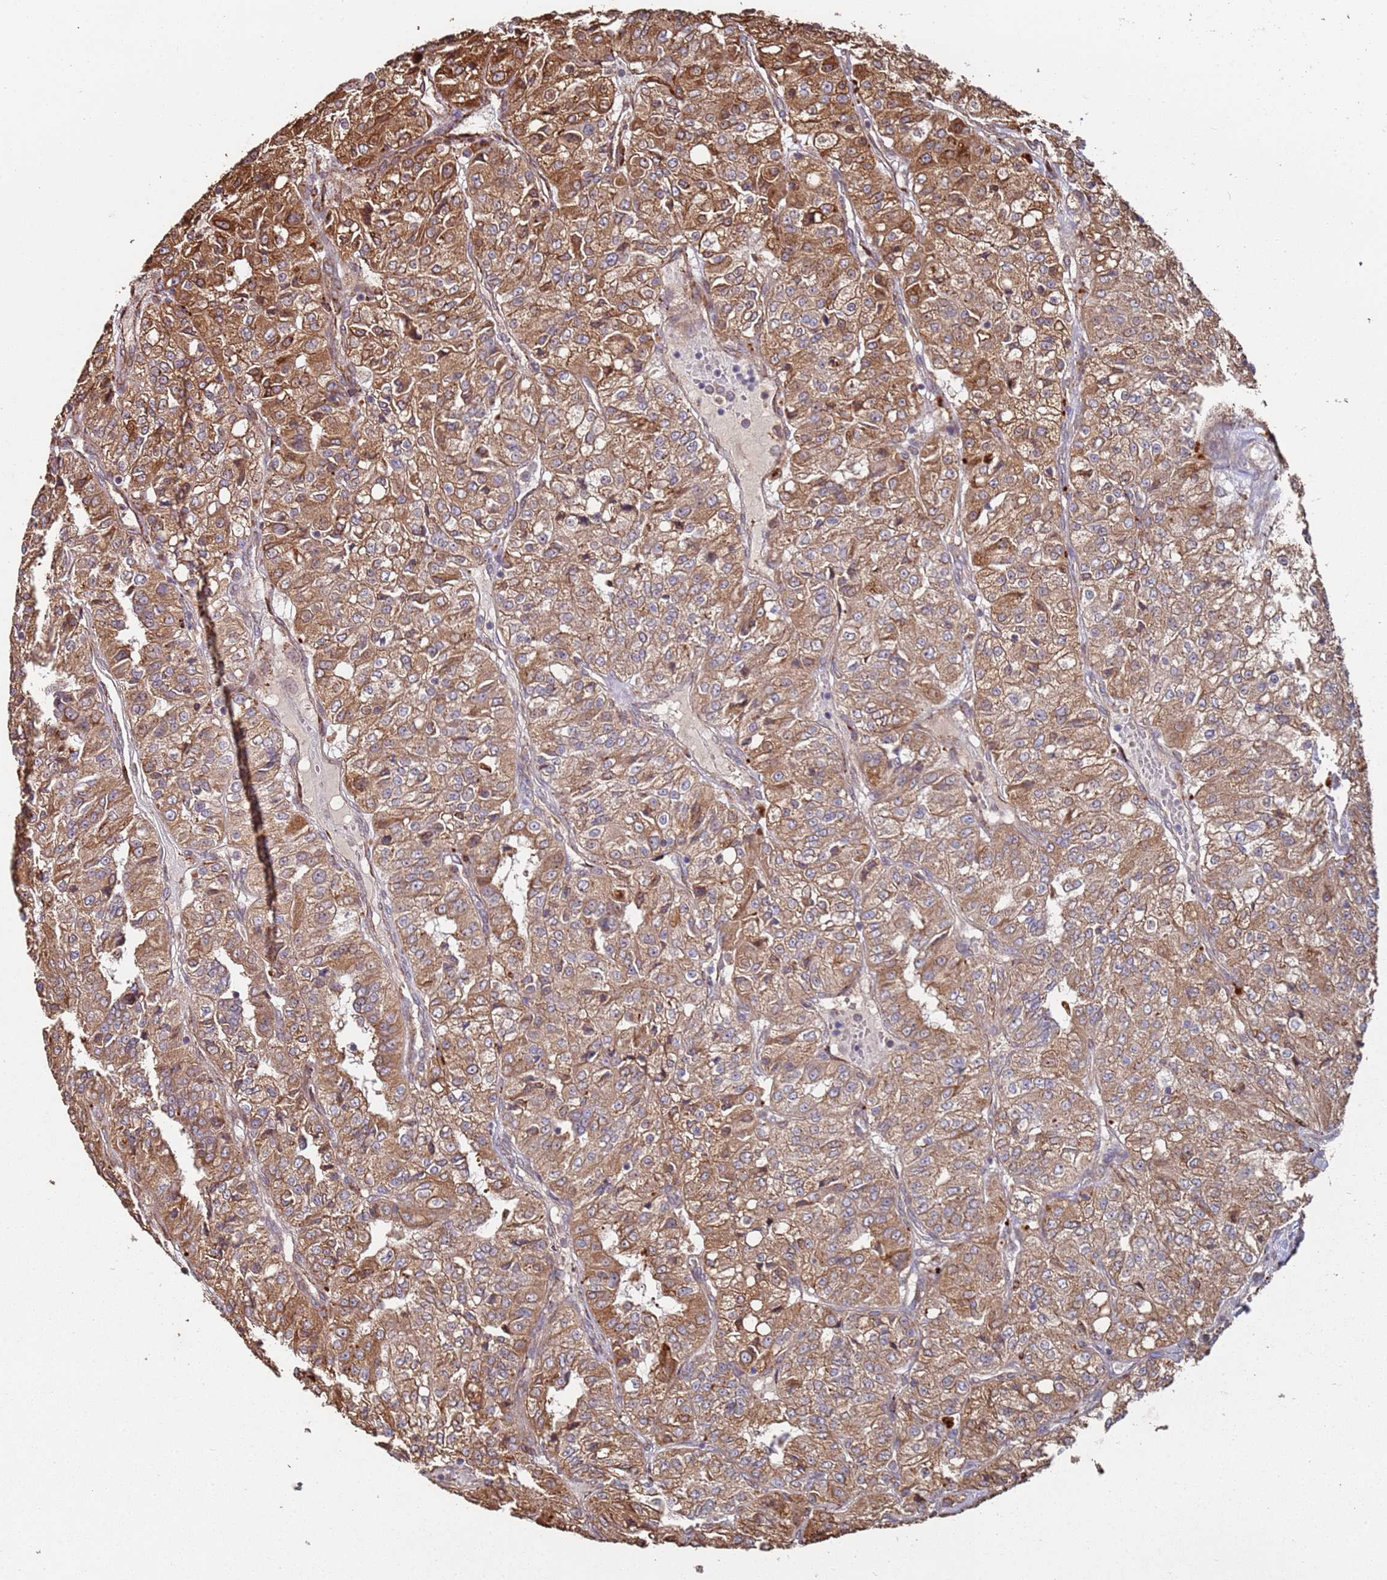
{"staining": {"intensity": "moderate", "quantity": ">75%", "location": "cytoplasmic/membranous"}, "tissue": "renal cancer", "cell_type": "Tumor cells", "image_type": "cancer", "snomed": [{"axis": "morphology", "description": "Adenocarcinoma, NOS"}, {"axis": "topography", "description": "Kidney"}], "caption": "Brown immunohistochemical staining in renal cancer (adenocarcinoma) displays moderate cytoplasmic/membranous positivity in approximately >75% of tumor cells. Ihc stains the protein of interest in brown and the nuclei are stained blue.", "gene": "LACC1", "patient": {"sex": "female", "age": 63}}